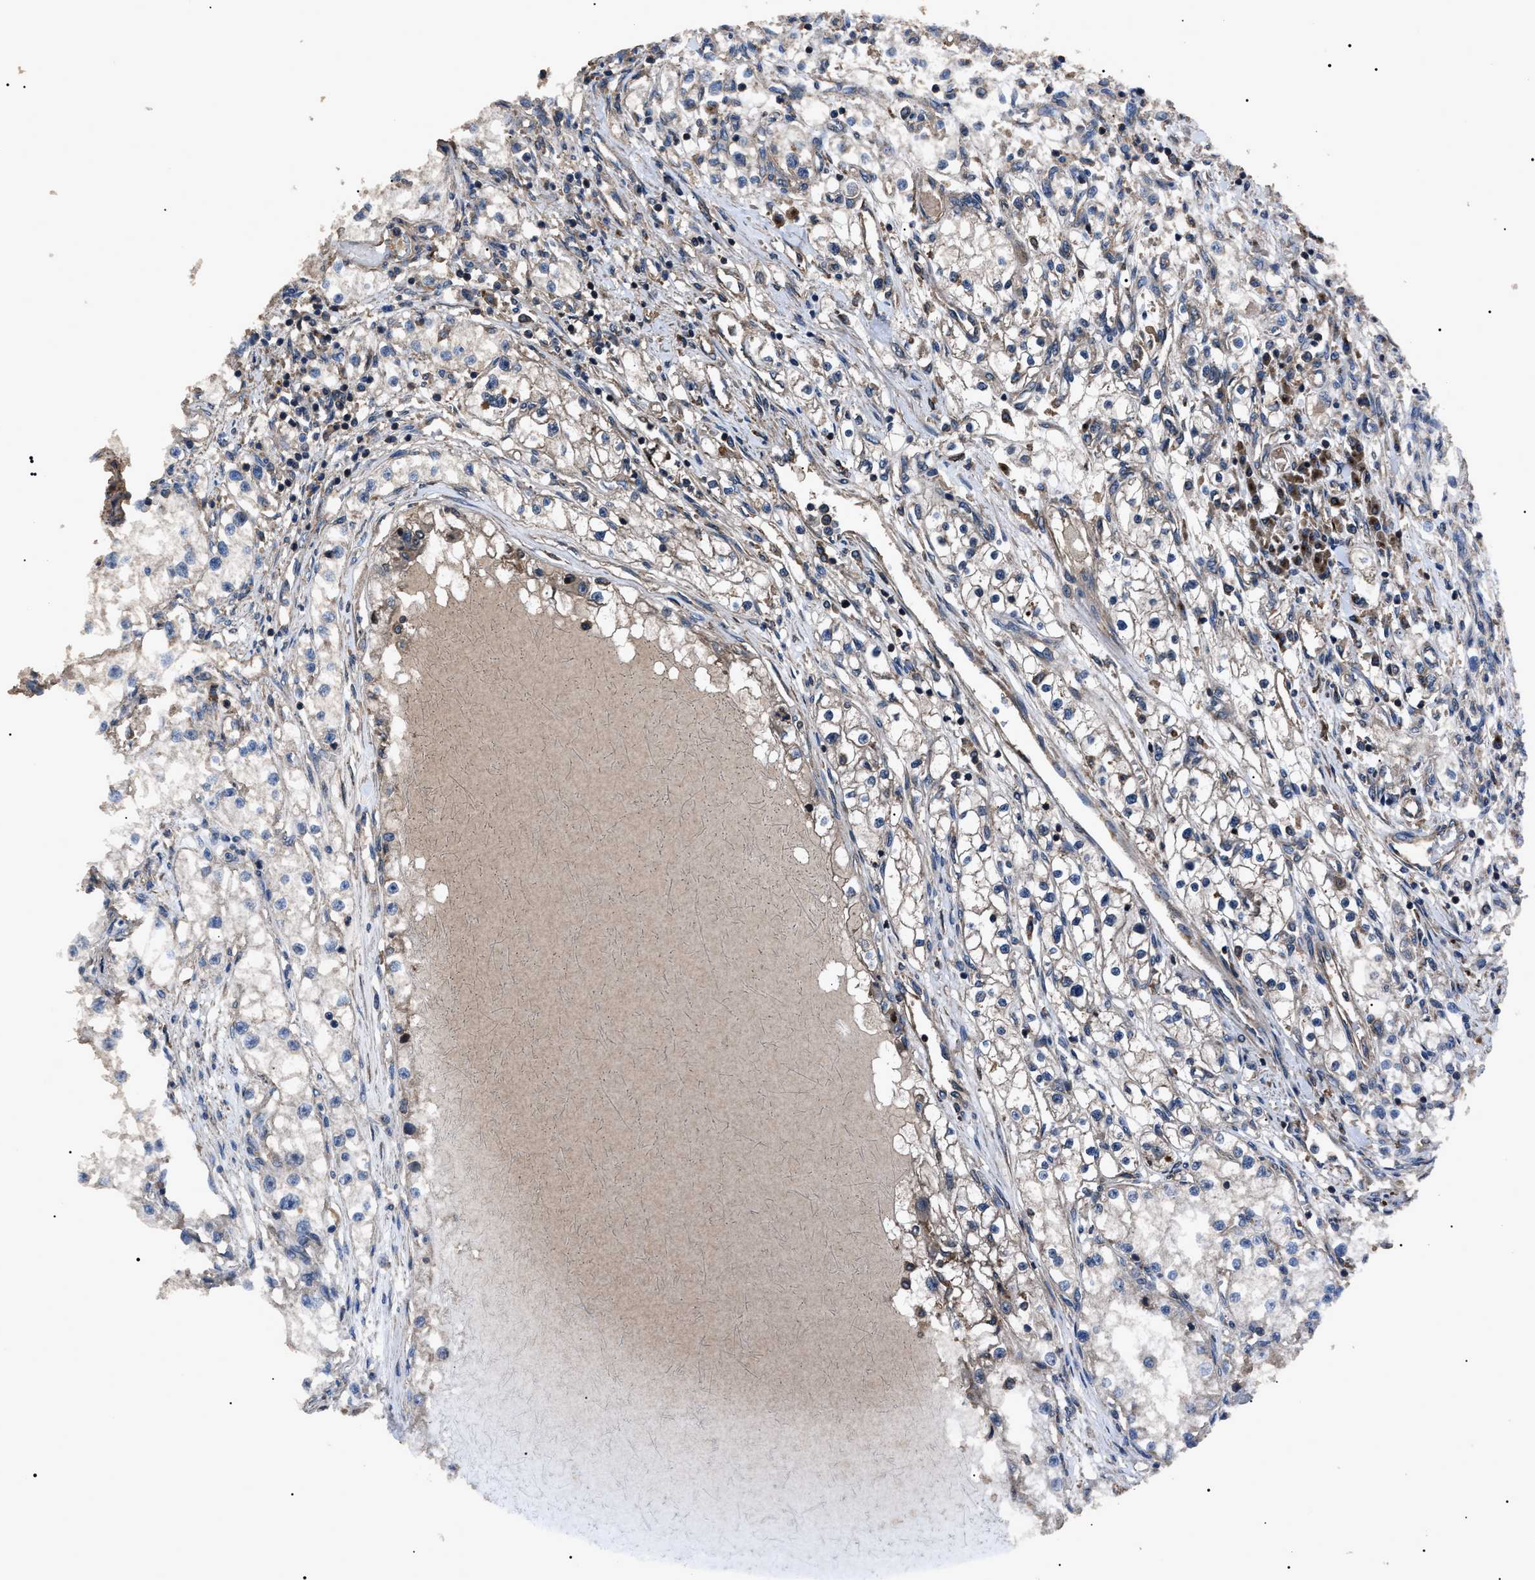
{"staining": {"intensity": "negative", "quantity": "none", "location": "none"}, "tissue": "renal cancer", "cell_type": "Tumor cells", "image_type": "cancer", "snomed": [{"axis": "morphology", "description": "Adenocarcinoma, NOS"}, {"axis": "topography", "description": "Kidney"}], "caption": "High power microscopy micrograph of an IHC micrograph of renal cancer (adenocarcinoma), revealing no significant expression in tumor cells.", "gene": "RNF216", "patient": {"sex": "male", "age": 68}}